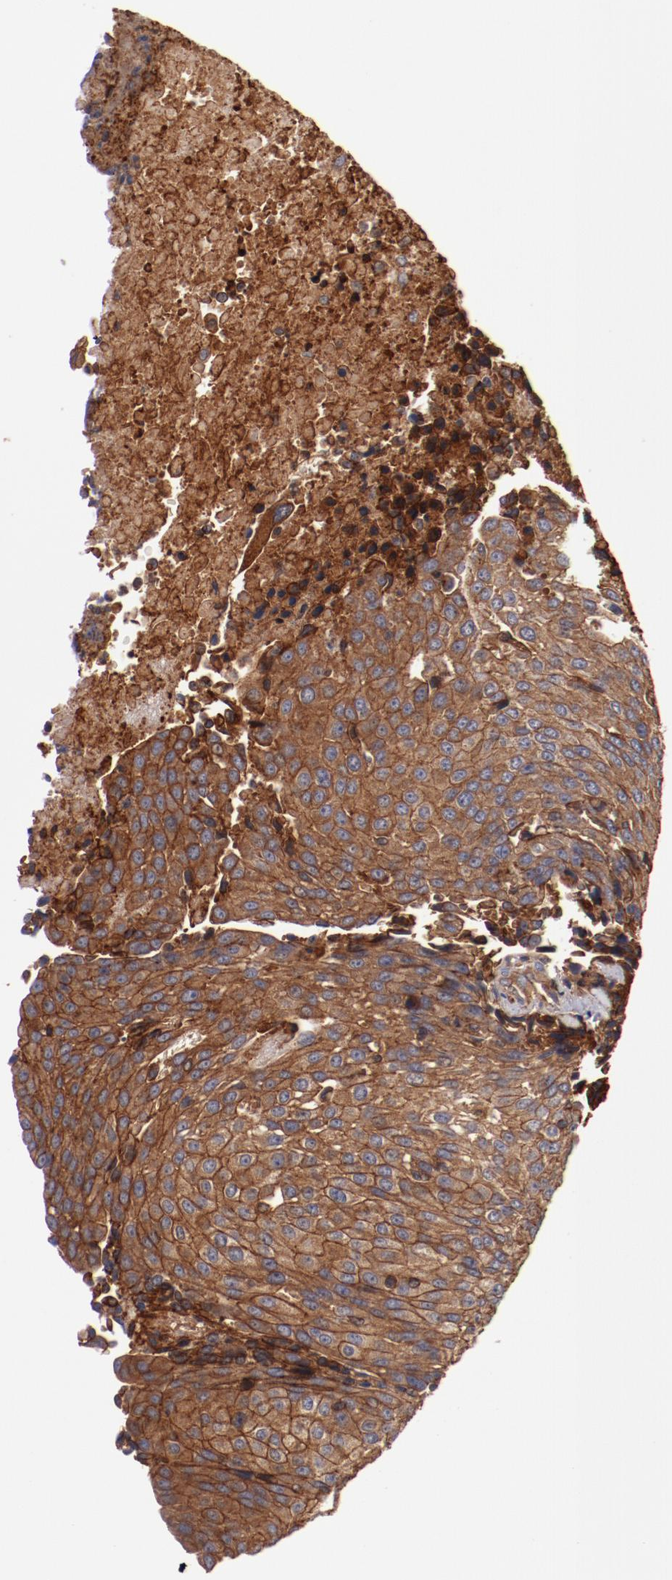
{"staining": {"intensity": "strong", "quantity": ">75%", "location": "cytoplasmic/membranous"}, "tissue": "urothelial cancer", "cell_type": "Tumor cells", "image_type": "cancer", "snomed": [{"axis": "morphology", "description": "Urothelial carcinoma, High grade"}, {"axis": "topography", "description": "Urinary bladder"}], "caption": "A brown stain shows strong cytoplasmic/membranous staining of a protein in human urothelial carcinoma (high-grade) tumor cells.", "gene": "TMOD3", "patient": {"sex": "female", "age": 85}}